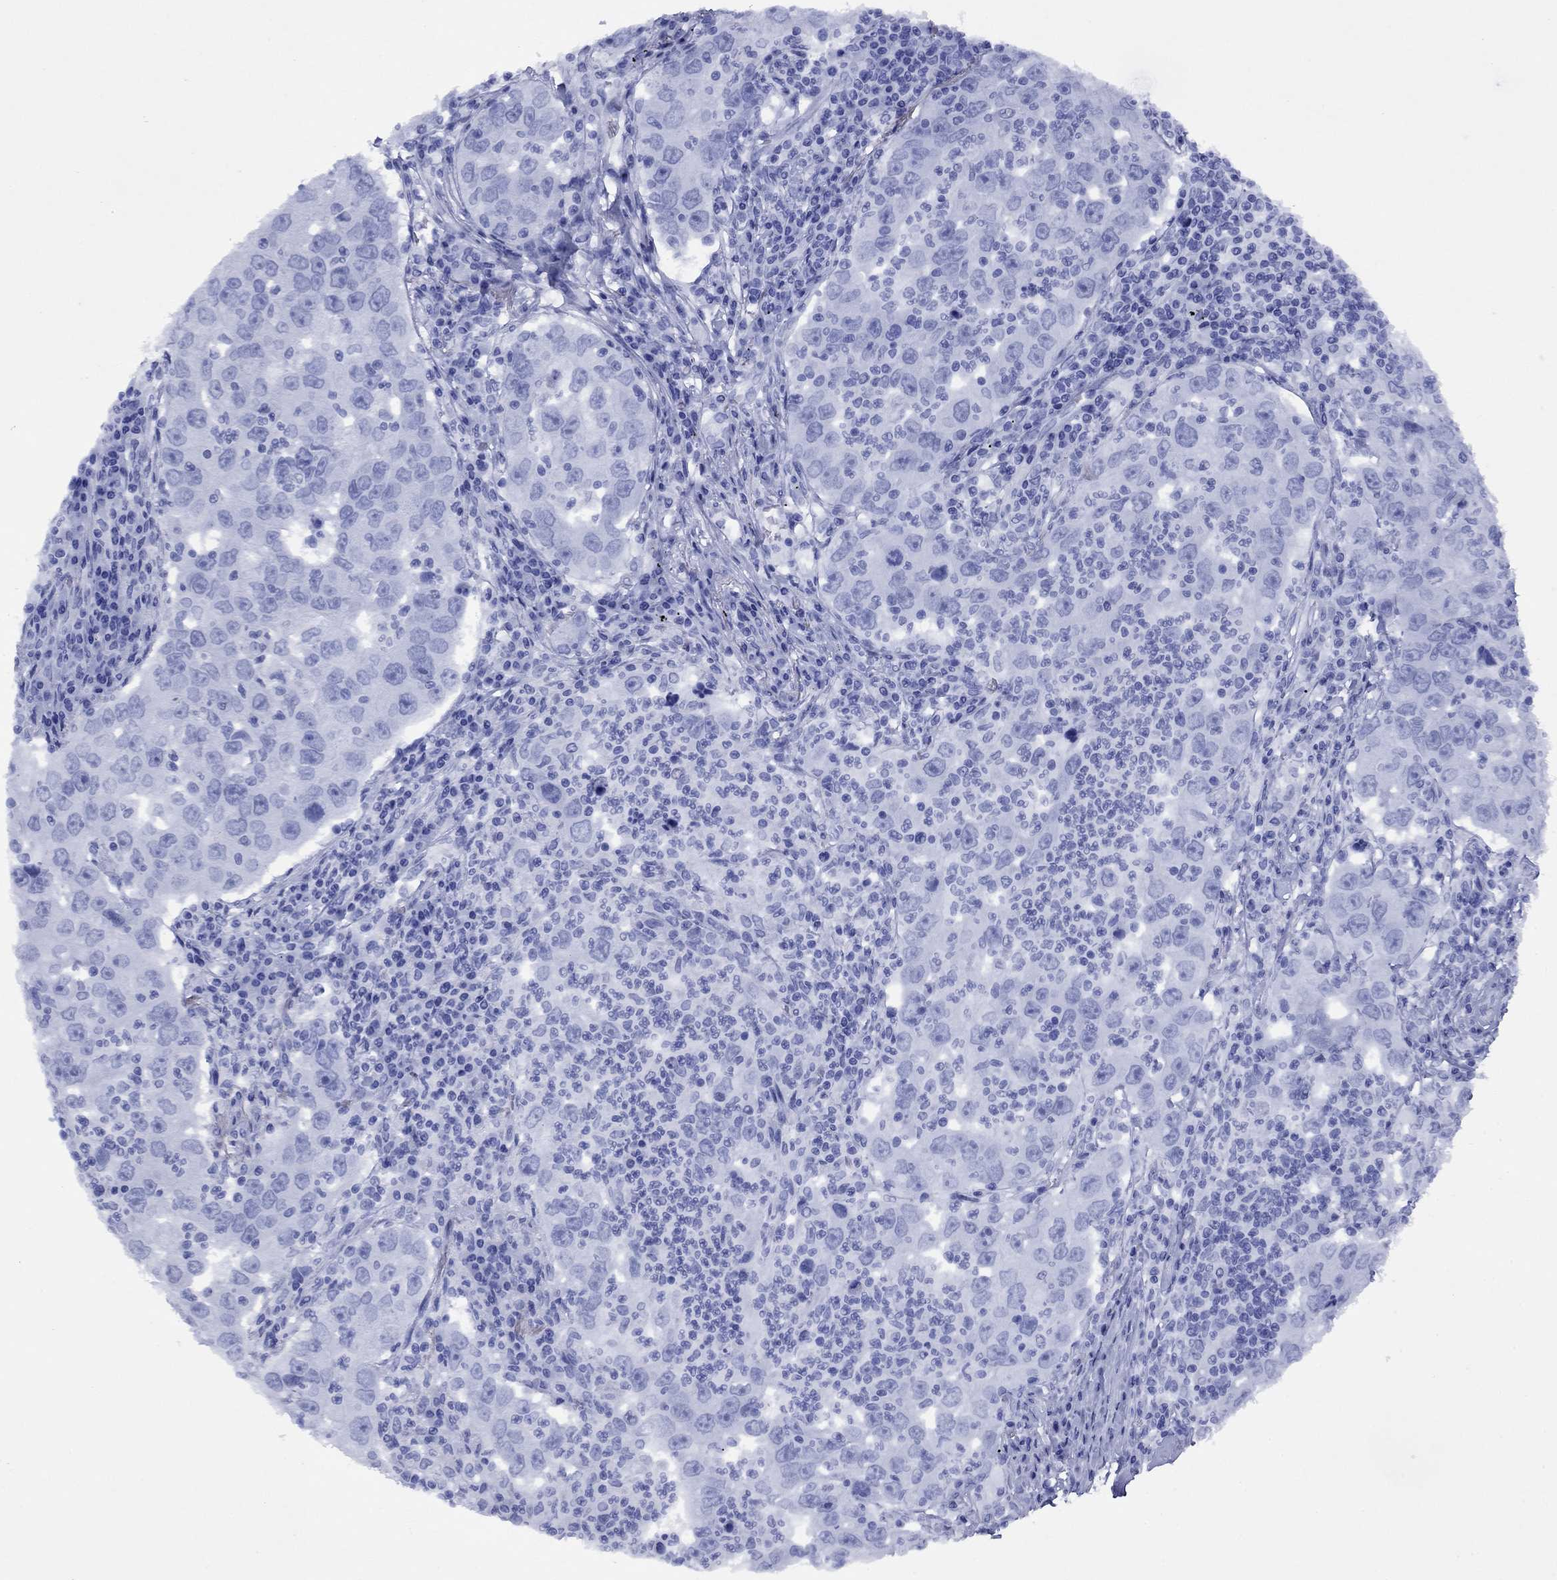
{"staining": {"intensity": "negative", "quantity": "none", "location": "none"}, "tissue": "lung cancer", "cell_type": "Tumor cells", "image_type": "cancer", "snomed": [{"axis": "morphology", "description": "Adenocarcinoma, NOS"}, {"axis": "topography", "description": "Lung"}], "caption": "This is an immunohistochemistry (IHC) image of human lung cancer. There is no staining in tumor cells.", "gene": "APOA2", "patient": {"sex": "male", "age": 73}}